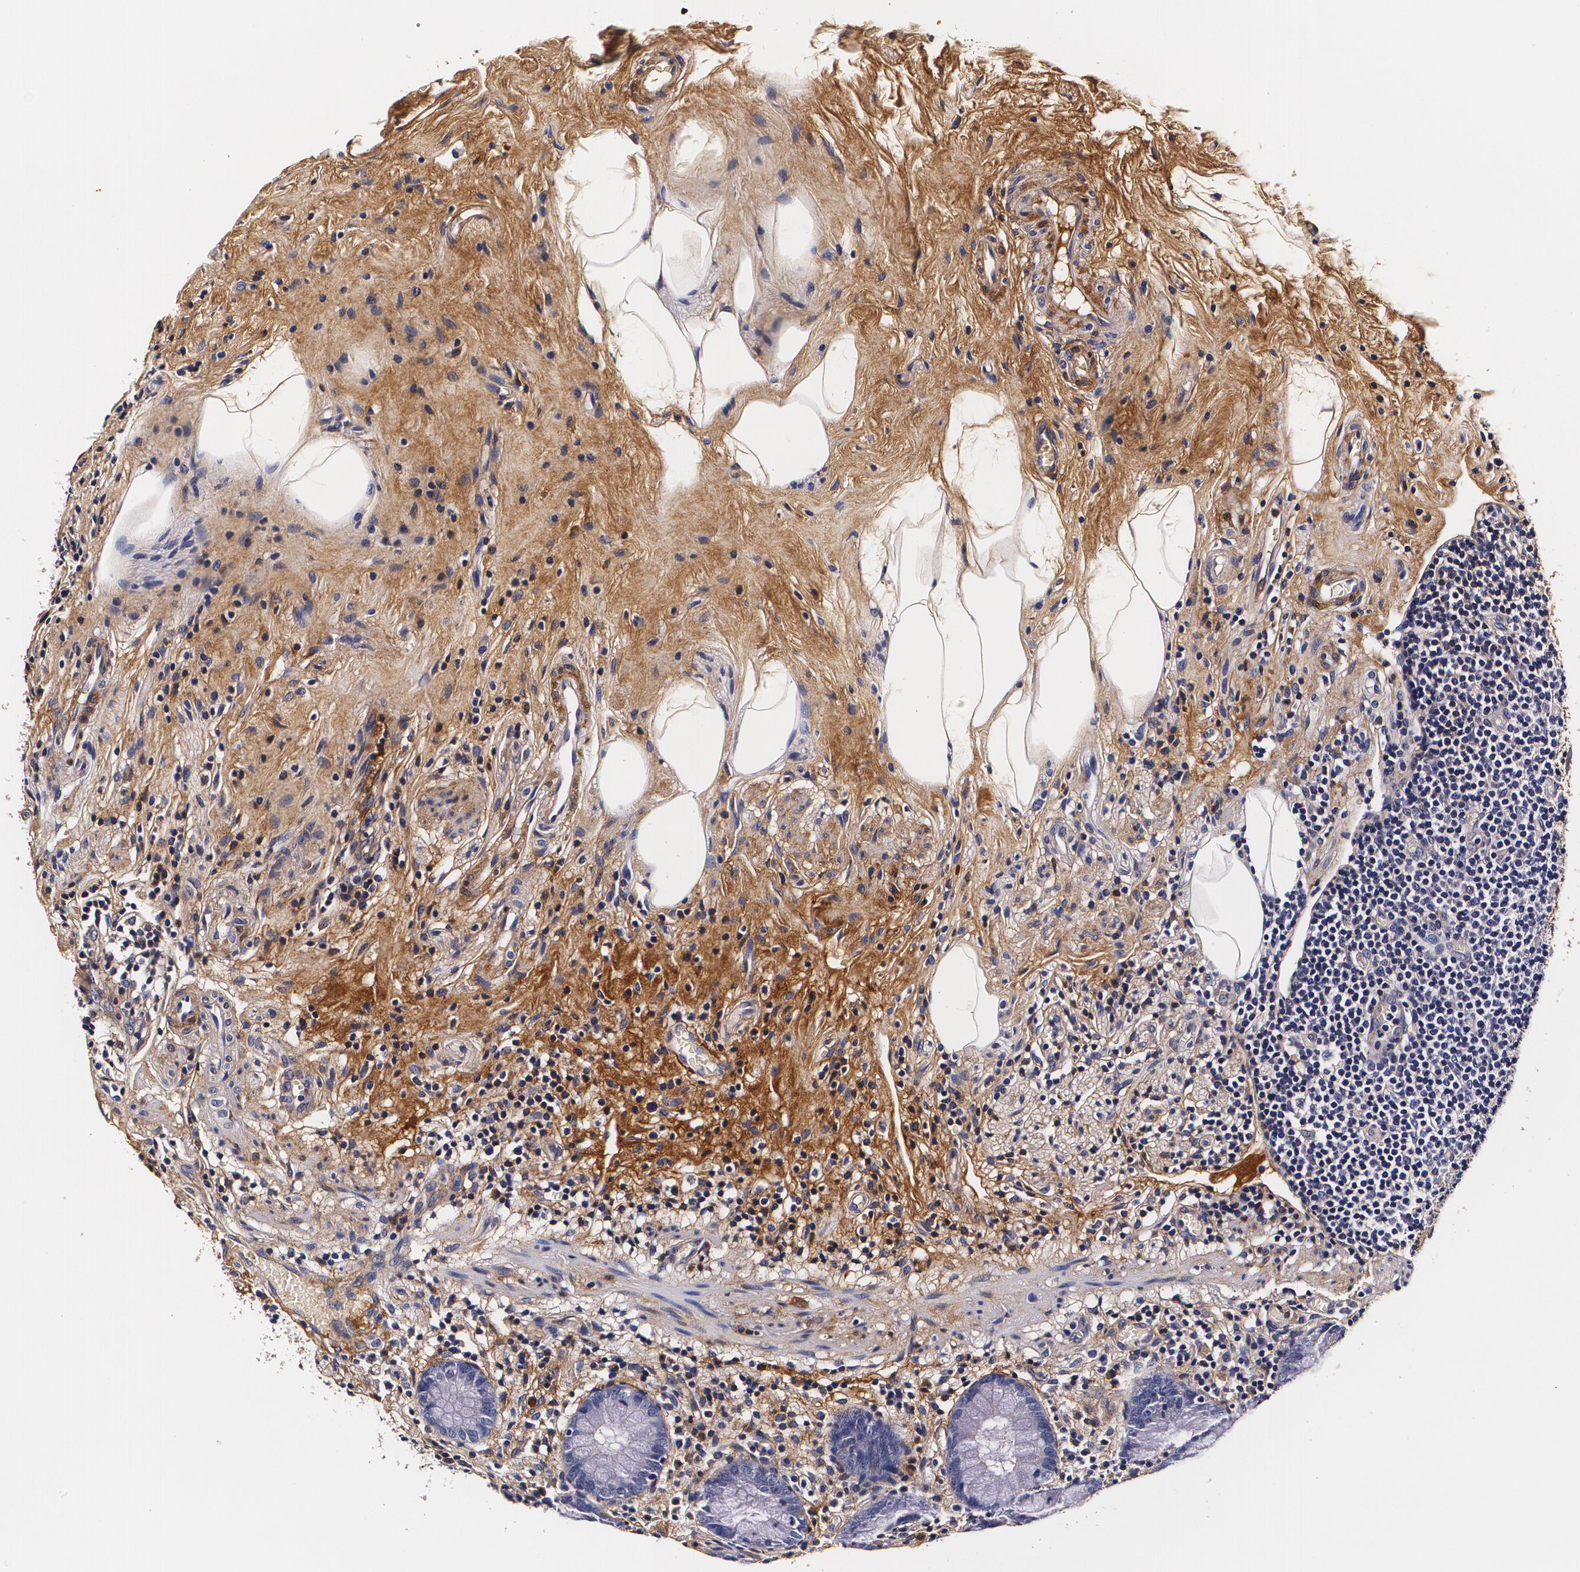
{"staining": {"intensity": "weak", "quantity": "<25%", "location": "cytoplasmic/membranous"}, "tissue": "appendix", "cell_type": "Glandular cells", "image_type": "normal", "snomed": [{"axis": "morphology", "description": "Normal tissue, NOS"}, {"axis": "topography", "description": "Appendix"}], "caption": "The image displays no staining of glandular cells in benign appendix.", "gene": "TTR", "patient": {"sex": "male", "age": 38}}